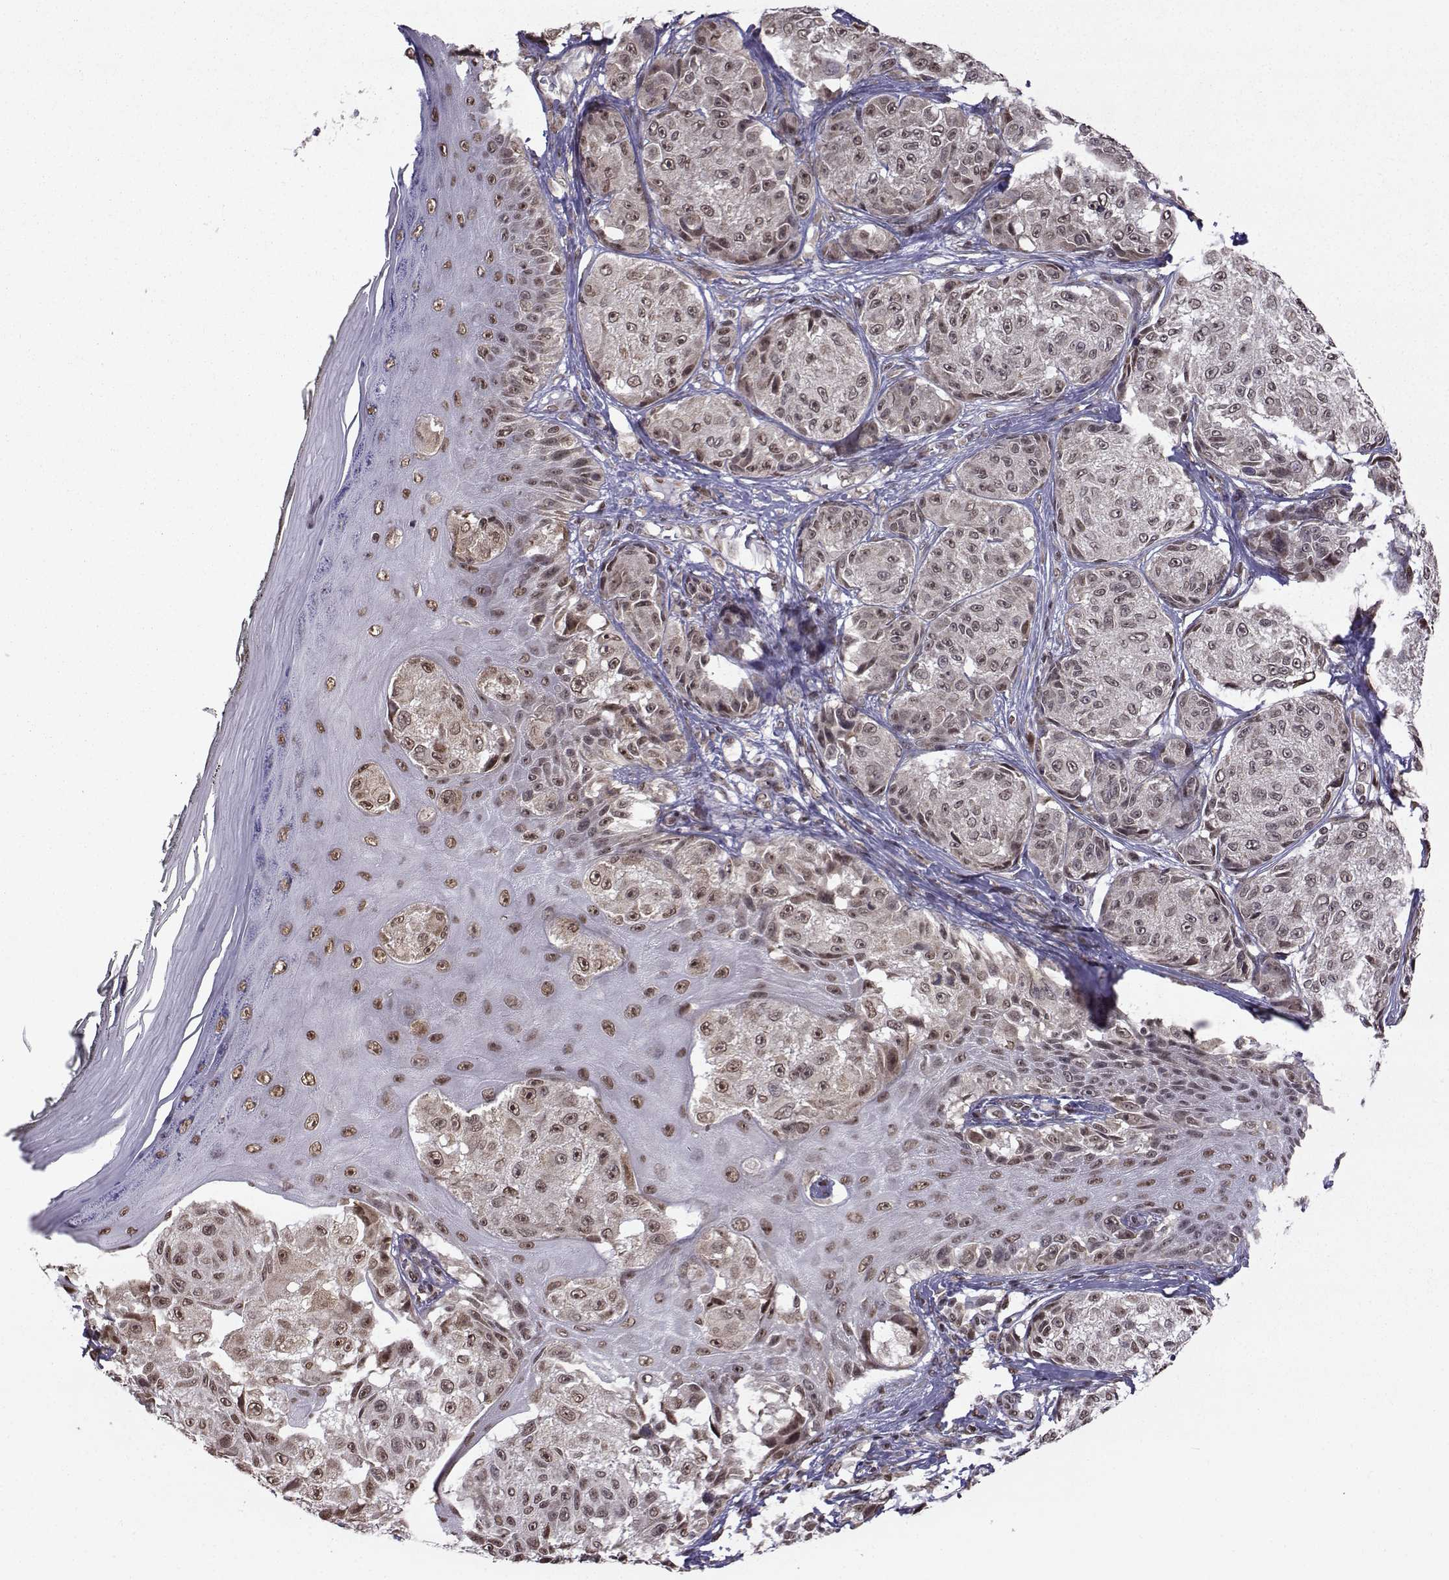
{"staining": {"intensity": "negative", "quantity": "none", "location": "none"}, "tissue": "melanoma", "cell_type": "Tumor cells", "image_type": "cancer", "snomed": [{"axis": "morphology", "description": "Malignant melanoma, NOS"}, {"axis": "topography", "description": "Skin"}], "caption": "Malignant melanoma stained for a protein using IHC exhibits no staining tumor cells.", "gene": "EZH1", "patient": {"sex": "male", "age": 61}}